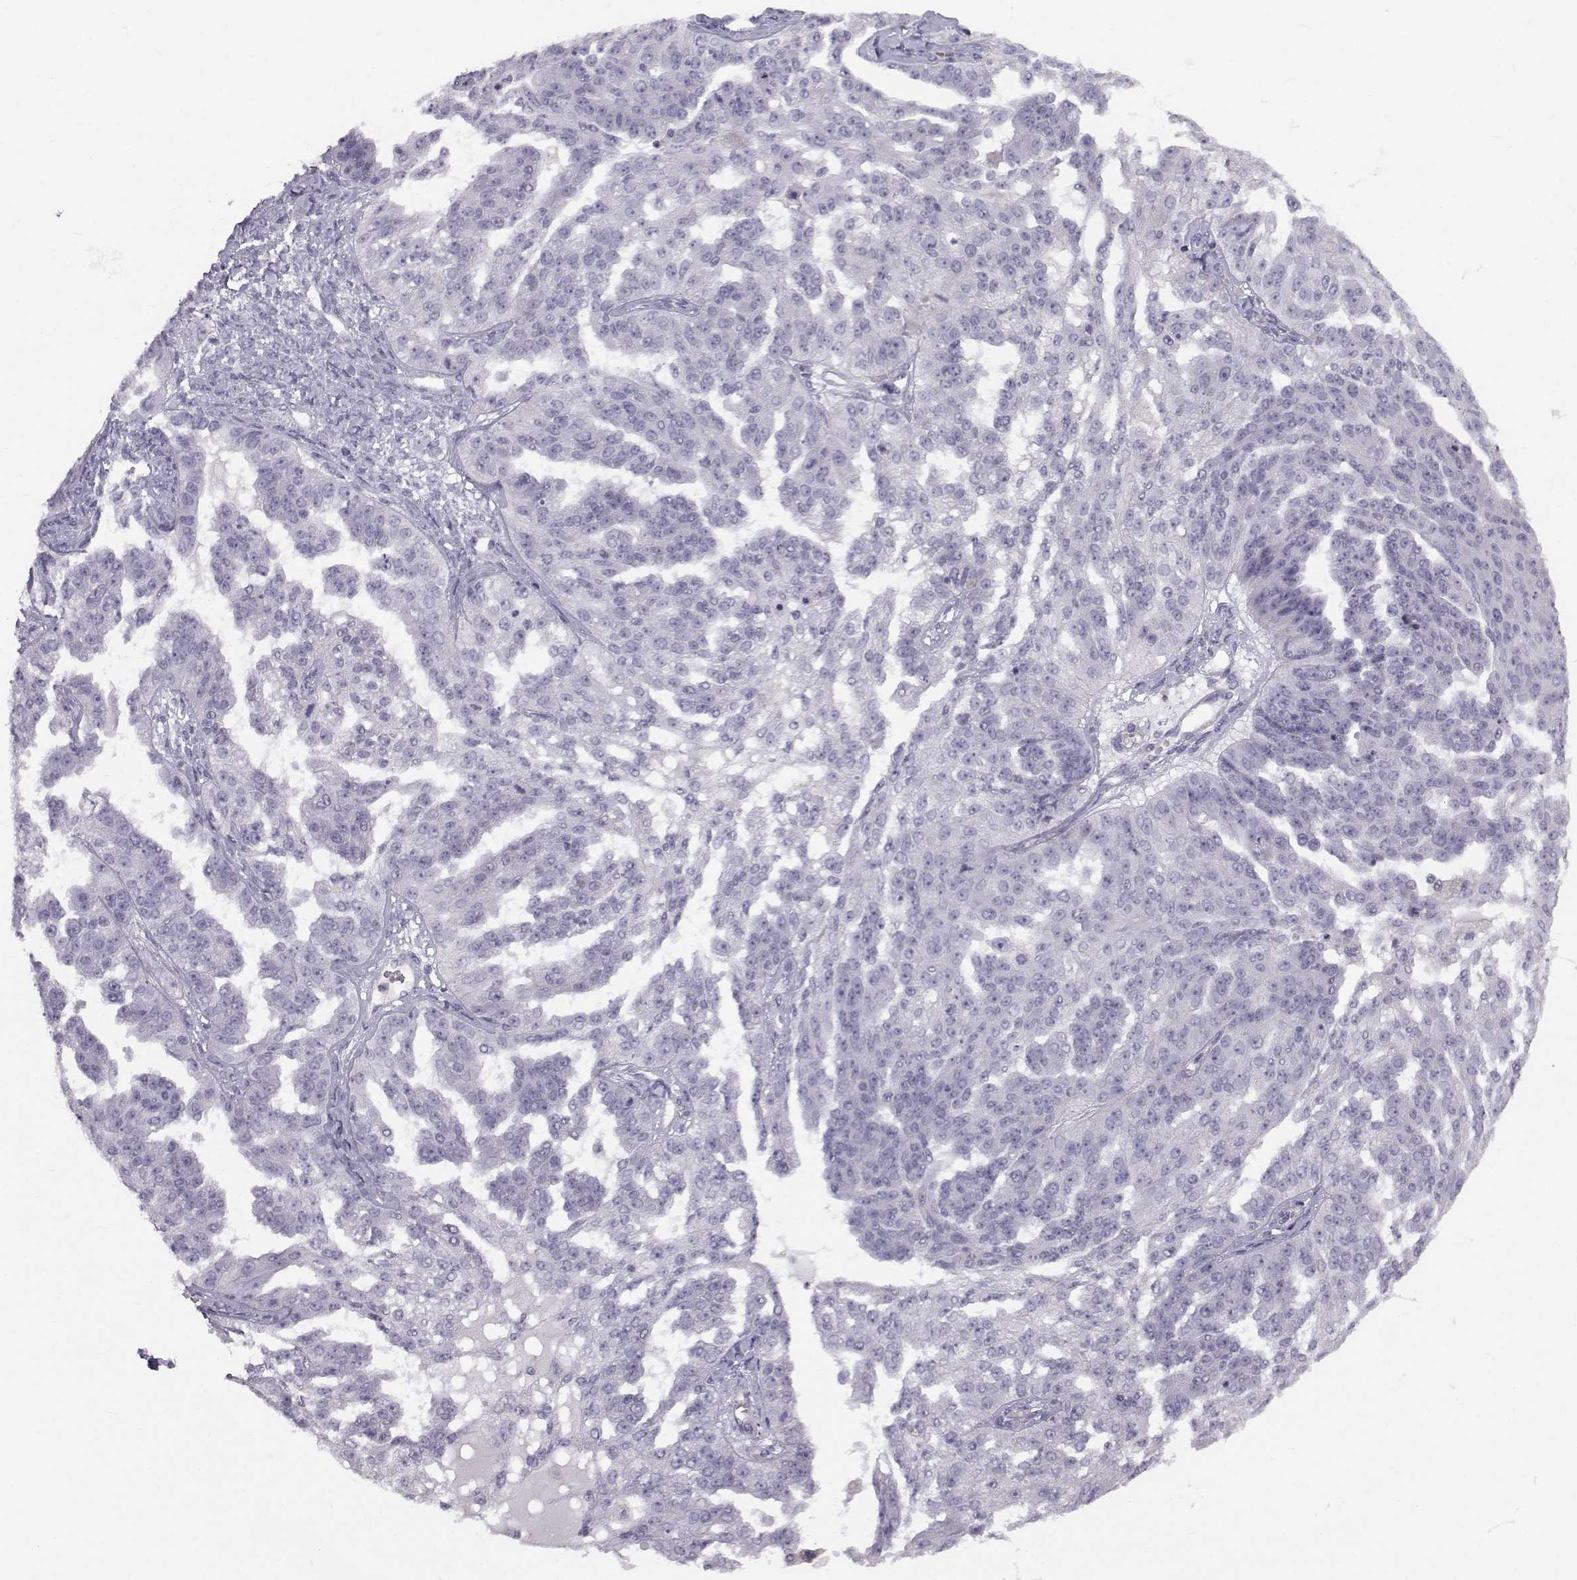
{"staining": {"intensity": "negative", "quantity": "none", "location": "none"}, "tissue": "ovarian cancer", "cell_type": "Tumor cells", "image_type": "cancer", "snomed": [{"axis": "morphology", "description": "Cystadenocarcinoma, serous, NOS"}, {"axis": "topography", "description": "Ovary"}], "caption": "Immunohistochemistry (IHC) photomicrograph of human ovarian serous cystadenocarcinoma stained for a protein (brown), which reveals no positivity in tumor cells. The staining is performed using DAB brown chromogen with nuclei counter-stained in using hematoxylin.", "gene": "GARIN3", "patient": {"sex": "female", "age": 58}}